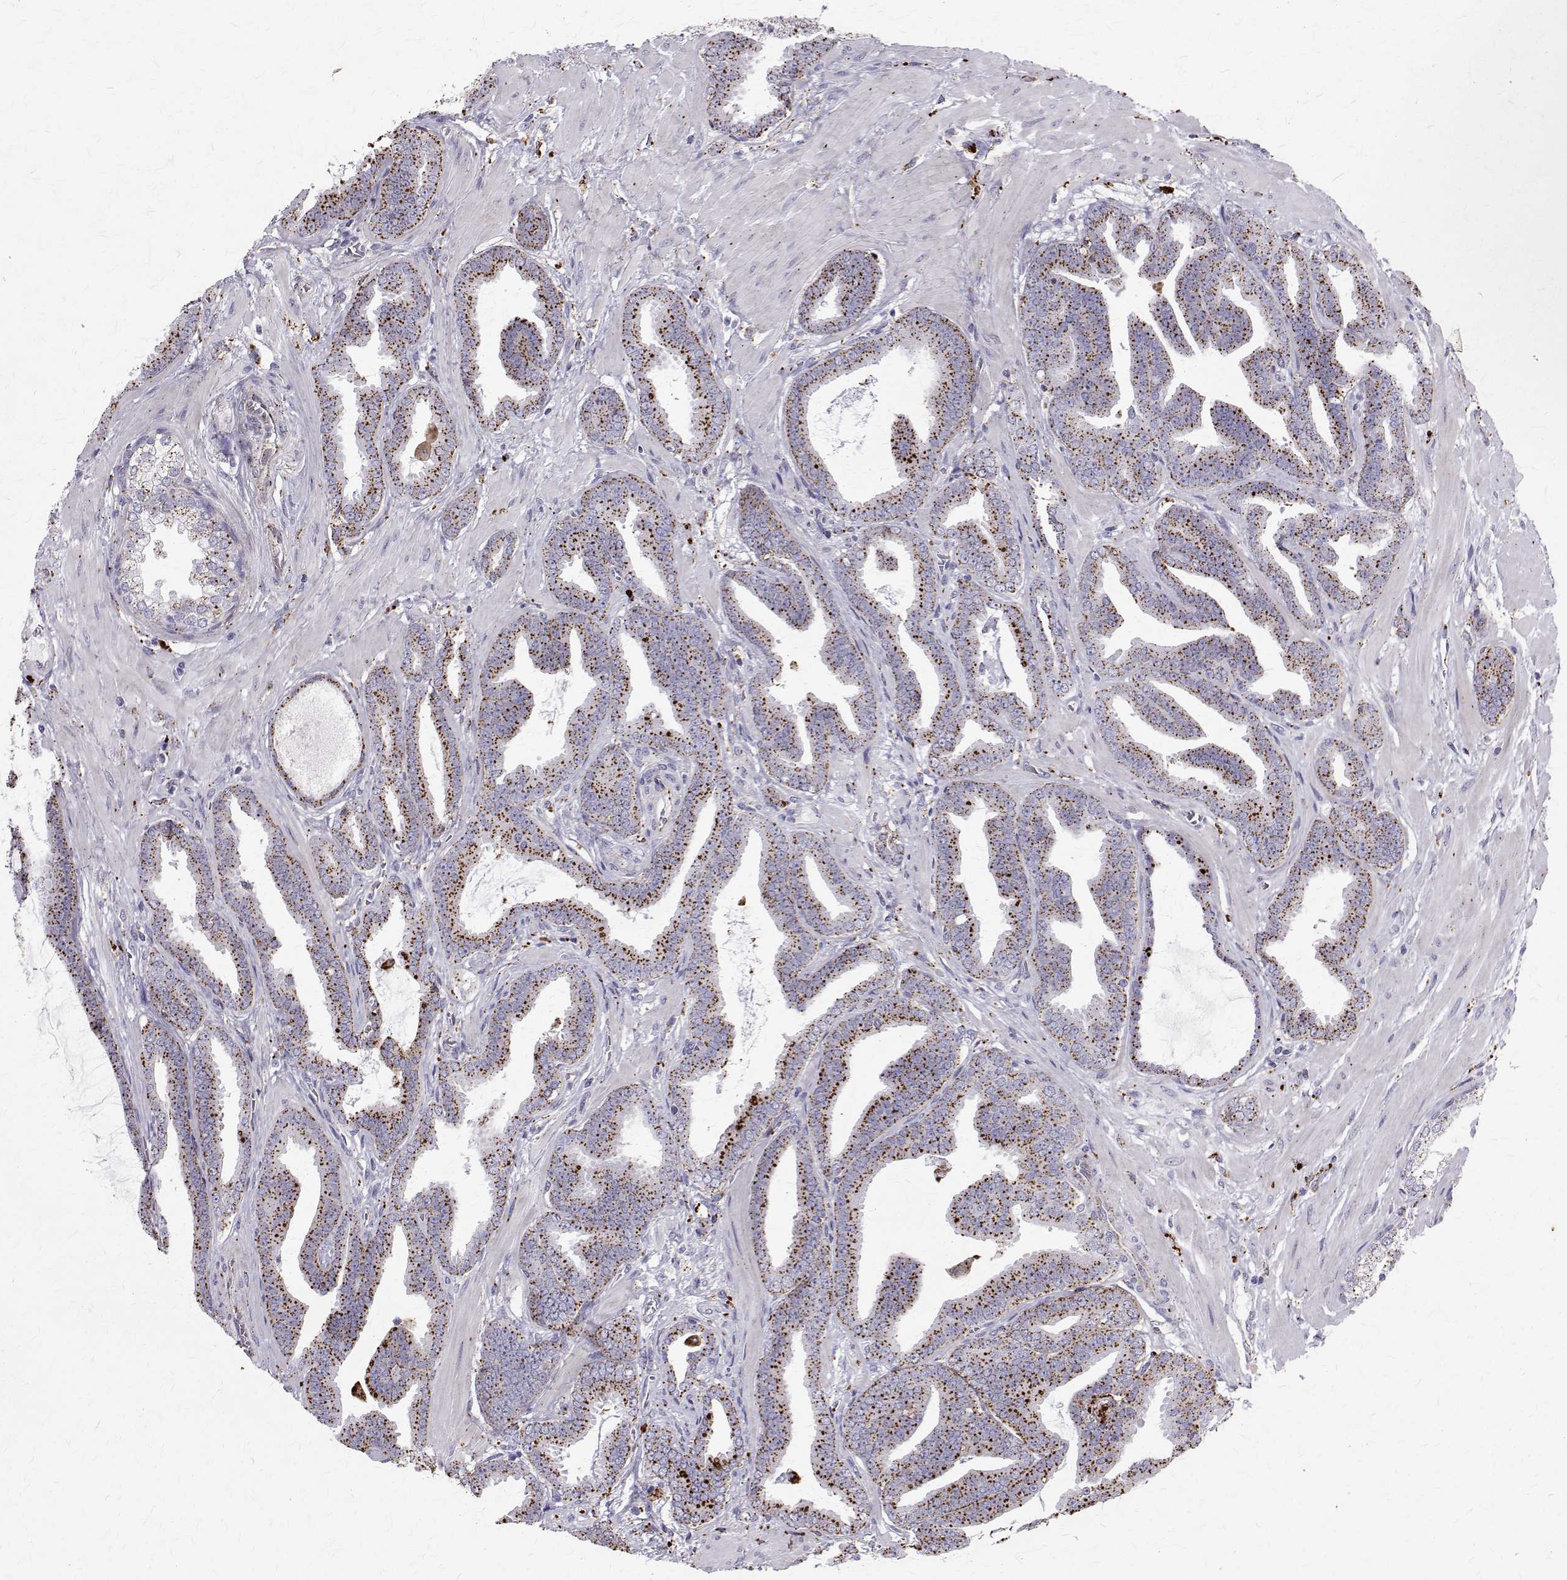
{"staining": {"intensity": "strong", "quantity": "25%-75%", "location": "cytoplasmic/membranous"}, "tissue": "prostate cancer", "cell_type": "Tumor cells", "image_type": "cancer", "snomed": [{"axis": "morphology", "description": "Adenocarcinoma, Low grade"}, {"axis": "topography", "description": "Prostate"}], "caption": "IHC image of neoplastic tissue: human prostate cancer stained using immunohistochemistry (IHC) demonstrates high levels of strong protein expression localized specifically in the cytoplasmic/membranous of tumor cells, appearing as a cytoplasmic/membranous brown color.", "gene": "TPP1", "patient": {"sex": "male", "age": 63}}